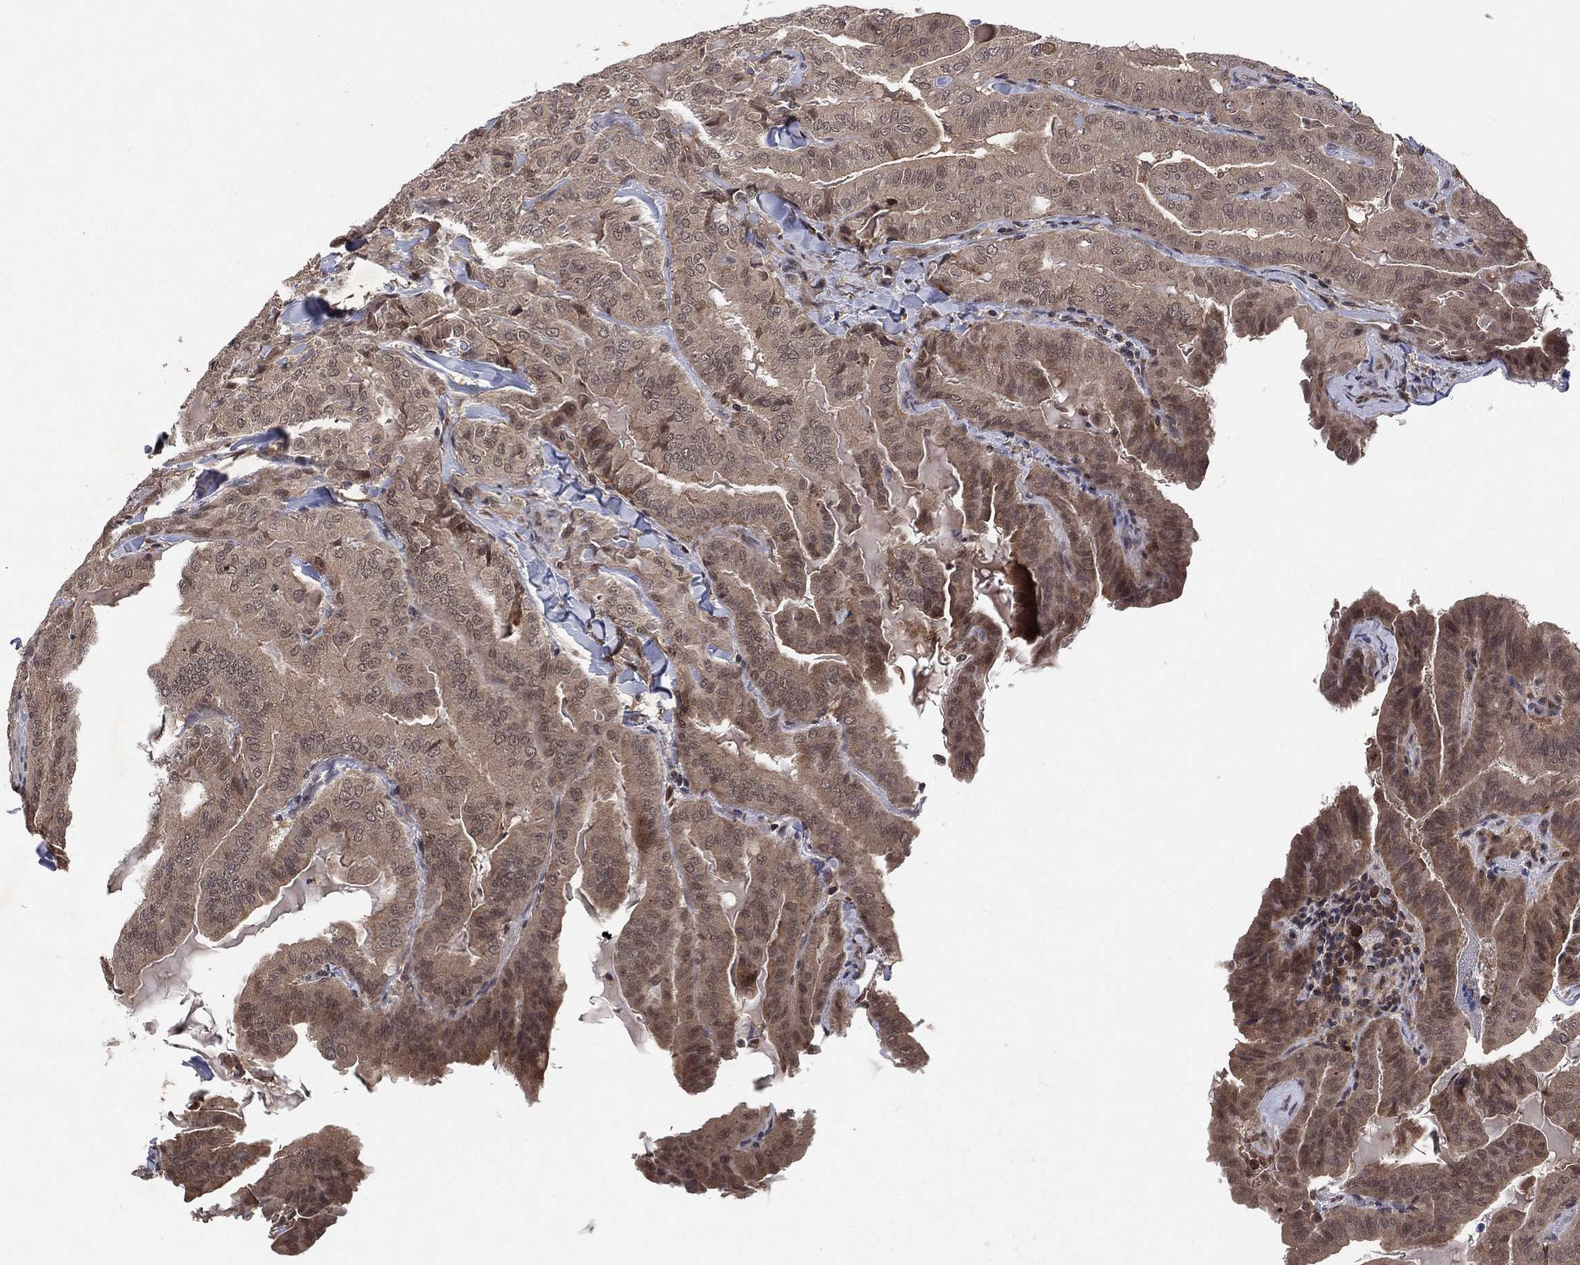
{"staining": {"intensity": "weak", "quantity": "<25%", "location": "cytoplasmic/membranous"}, "tissue": "thyroid cancer", "cell_type": "Tumor cells", "image_type": "cancer", "snomed": [{"axis": "morphology", "description": "Papillary adenocarcinoma, NOS"}, {"axis": "topography", "description": "Thyroid gland"}], "caption": "High magnification brightfield microscopy of thyroid cancer stained with DAB (brown) and counterstained with hematoxylin (blue): tumor cells show no significant positivity. (DAB (3,3'-diaminobenzidine) immunohistochemistry with hematoxylin counter stain).", "gene": "ATG4B", "patient": {"sex": "female", "age": 68}}